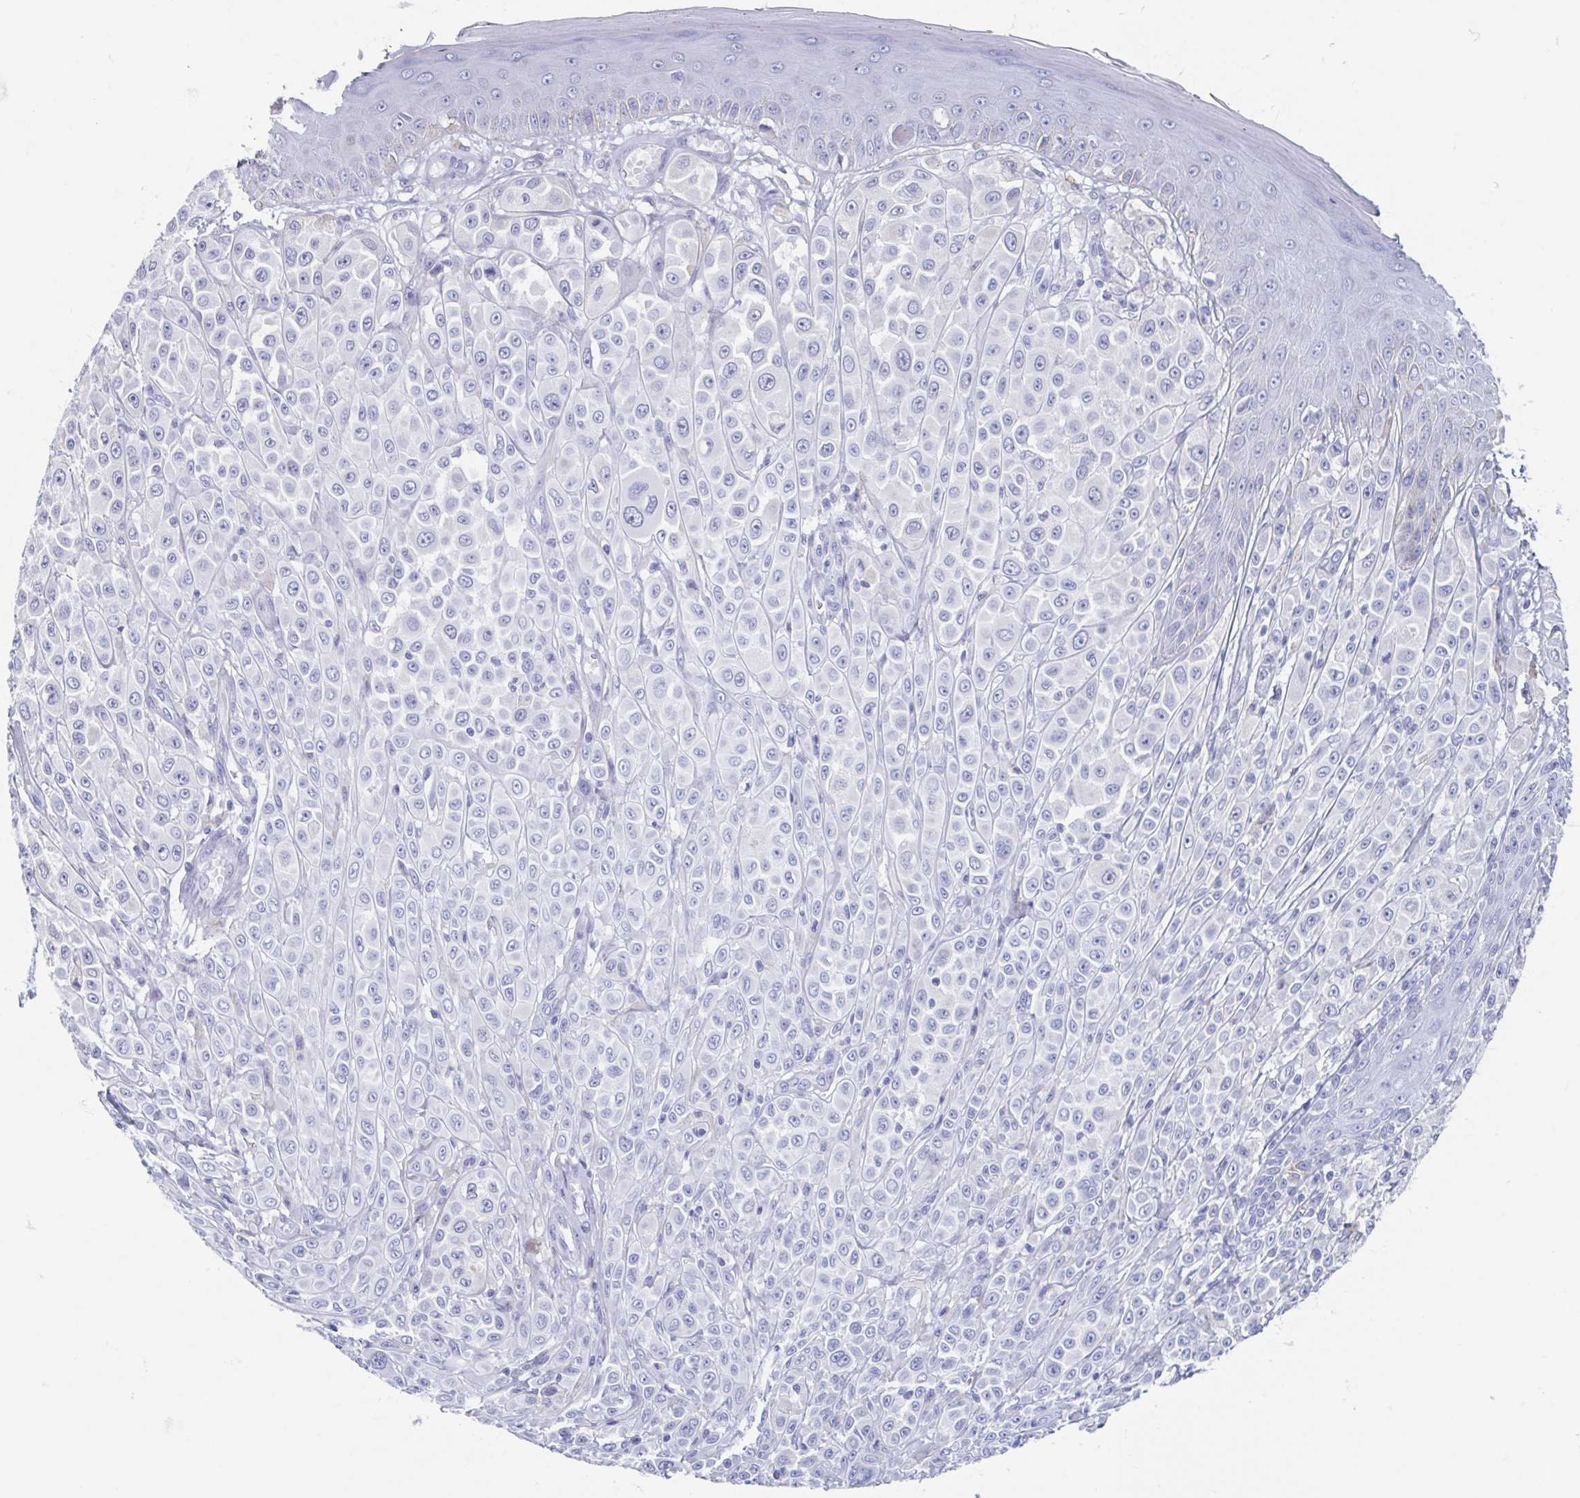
{"staining": {"intensity": "negative", "quantity": "none", "location": "none"}, "tissue": "melanoma", "cell_type": "Tumor cells", "image_type": "cancer", "snomed": [{"axis": "morphology", "description": "Malignant melanoma, NOS"}, {"axis": "topography", "description": "Skin"}], "caption": "Tumor cells are negative for brown protein staining in melanoma.", "gene": "SHCBP1L", "patient": {"sex": "male", "age": 67}}